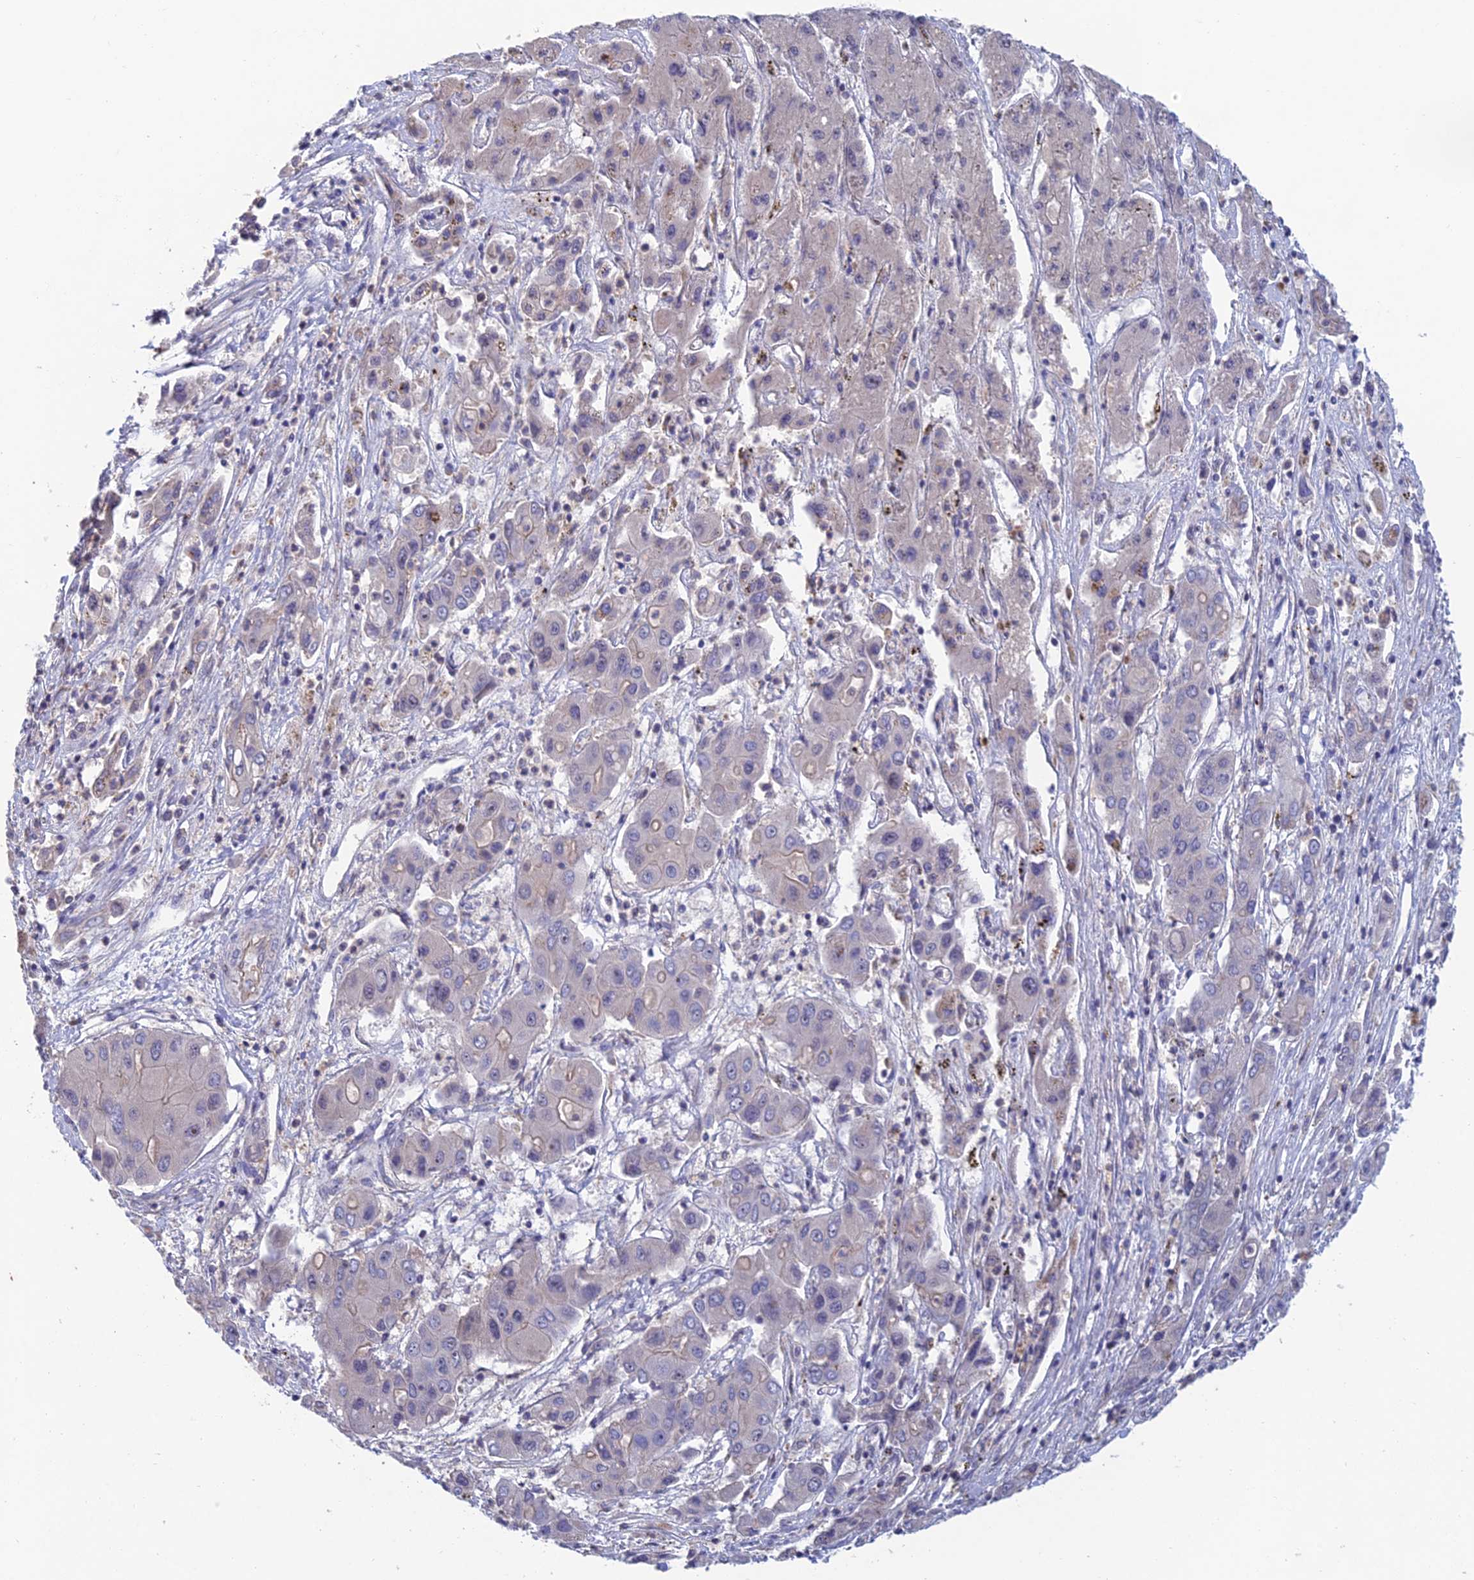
{"staining": {"intensity": "negative", "quantity": "none", "location": "none"}, "tissue": "liver cancer", "cell_type": "Tumor cells", "image_type": "cancer", "snomed": [{"axis": "morphology", "description": "Cholangiocarcinoma"}, {"axis": "topography", "description": "Liver"}], "caption": "DAB (3,3'-diaminobenzidine) immunohistochemical staining of human liver cancer (cholangiocarcinoma) reveals no significant staining in tumor cells.", "gene": "USP37", "patient": {"sex": "male", "age": 67}}